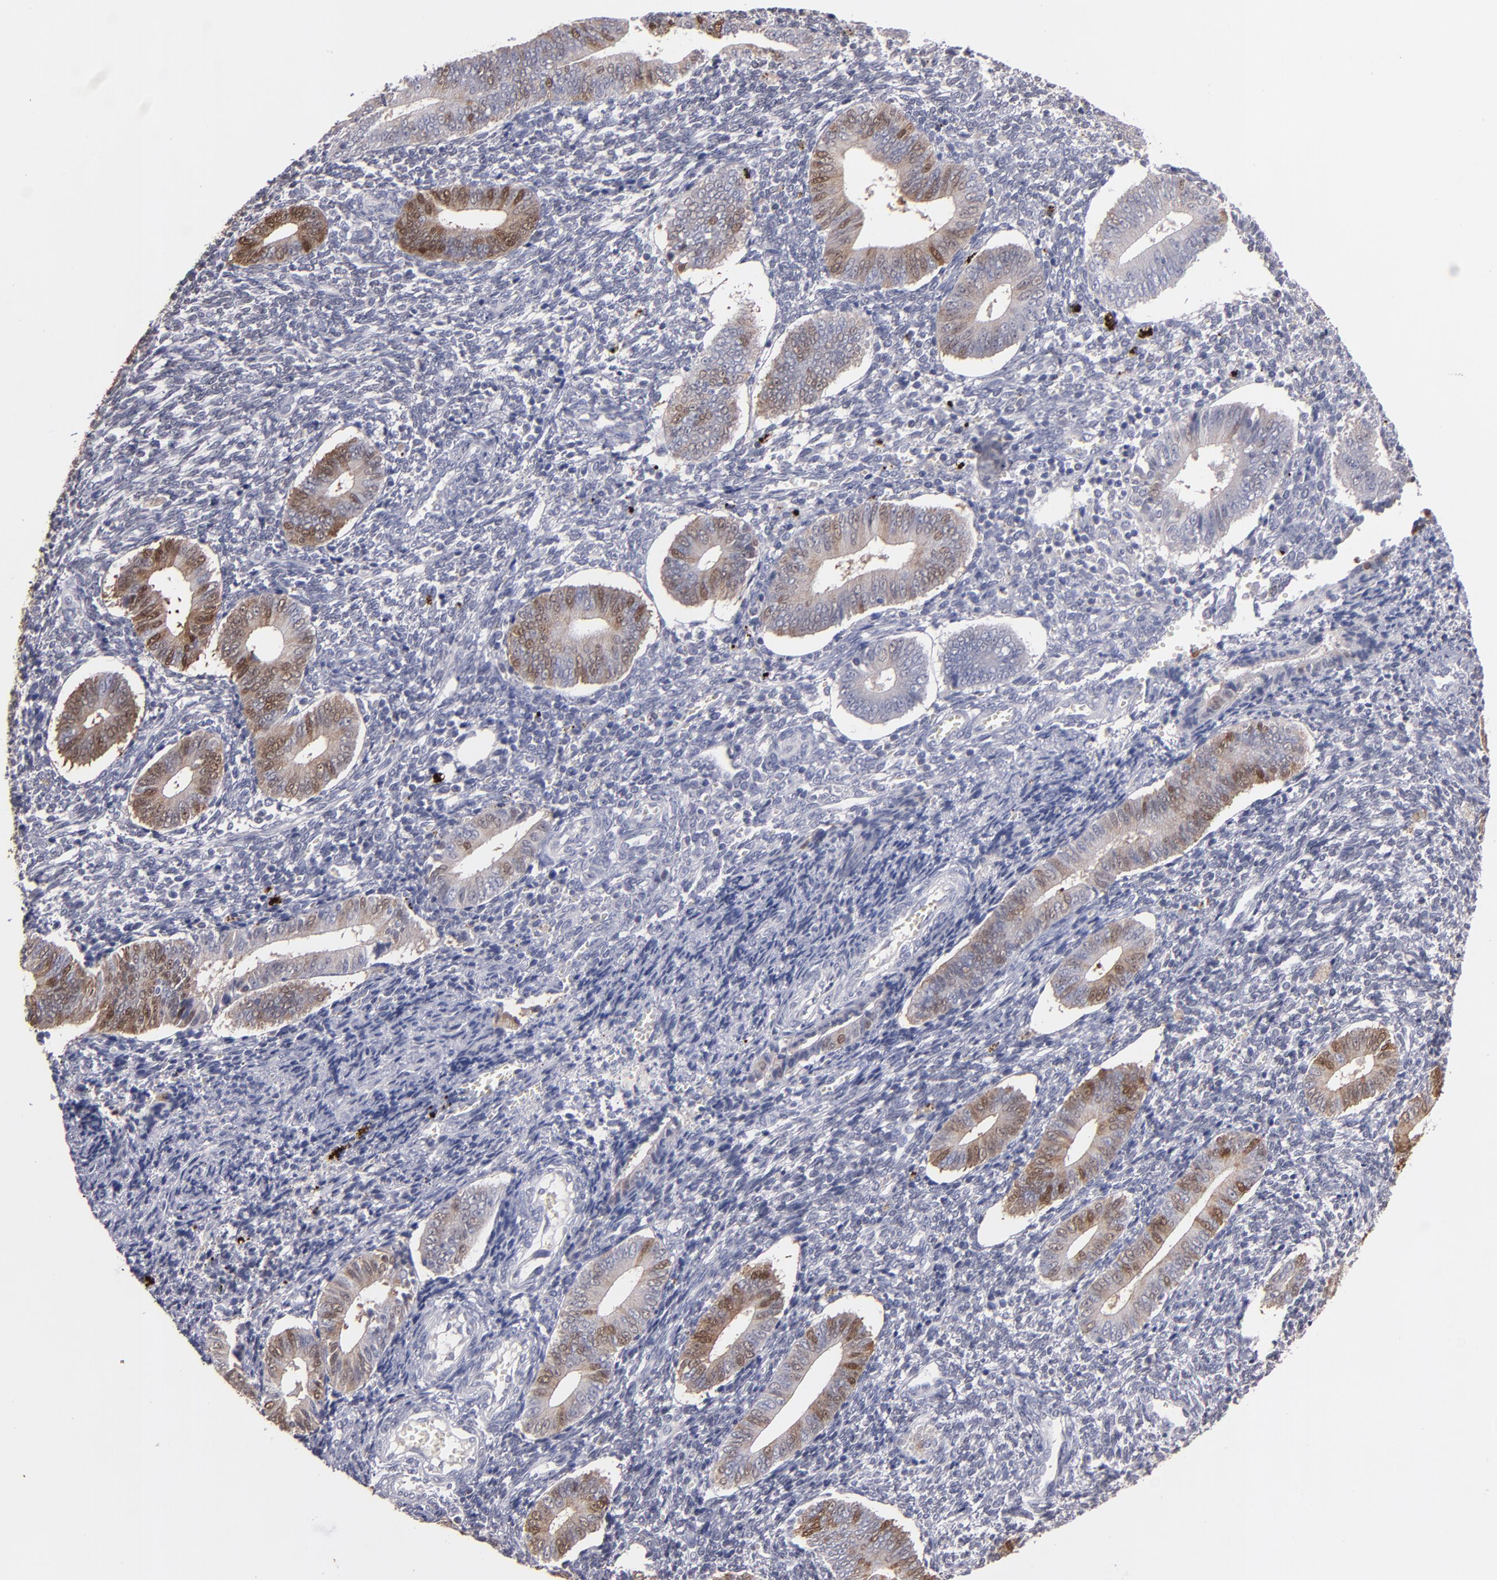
{"staining": {"intensity": "negative", "quantity": "none", "location": "none"}, "tissue": "endometrium", "cell_type": "Cells in endometrial stroma", "image_type": "normal", "snomed": [{"axis": "morphology", "description": "Normal tissue, NOS"}, {"axis": "topography", "description": "Uterus"}, {"axis": "topography", "description": "Endometrium"}], "caption": "Immunohistochemical staining of benign endometrium demonstrates no significant staining in cells in endometrial stroma. (Stains: DAB (3,3'-diaminobenzidine) immunohistochemistry (IHC) with hematoxylin counter stain, Microscopy: brightfield microscopy at high magnification).", "gene": "S100A1", "patient": {"sex": "female", "age": 33}}